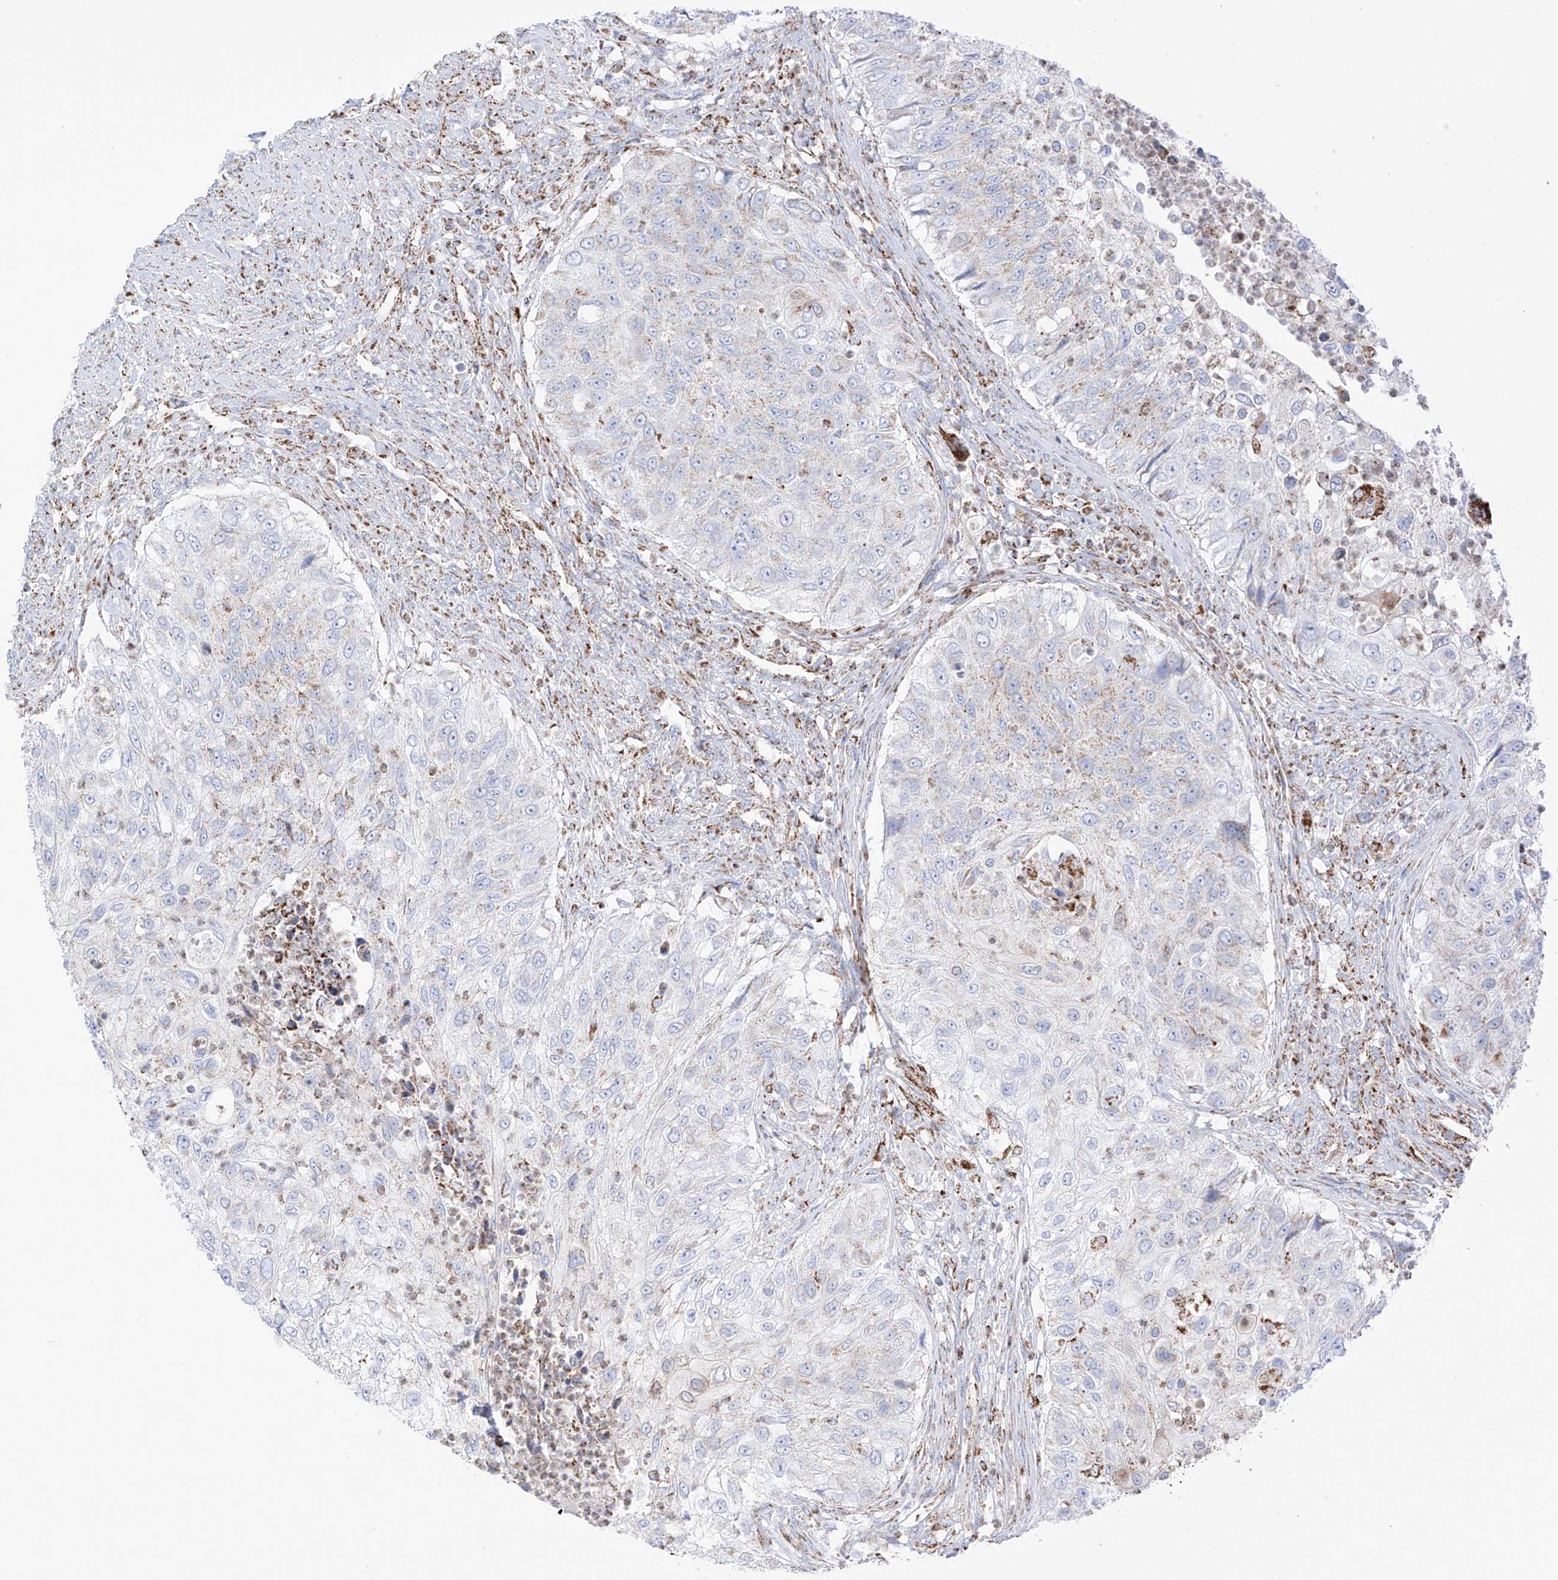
{"staining": {"intensity": "weak", "quantity": "<25%", "location": "cytoplasmic/membranous"}, "tissue": "urothelial cancer", "cell_type": "Tumor cells", "image_type": "cancer", "snomed": [{"axis": "morphology", "description": "Urothelial carcinoma, High grade"}, {"axis": "topography", "description": "Urinary bladder"}], "caption": "Protein analysis of high-grade urothelial carcinoma reveals no significant expression in tumor cells. (DAB IHC with hematoxylin counter stain).", "gene": "XKR3", "patient": {"sex": "female", "age": 60}}